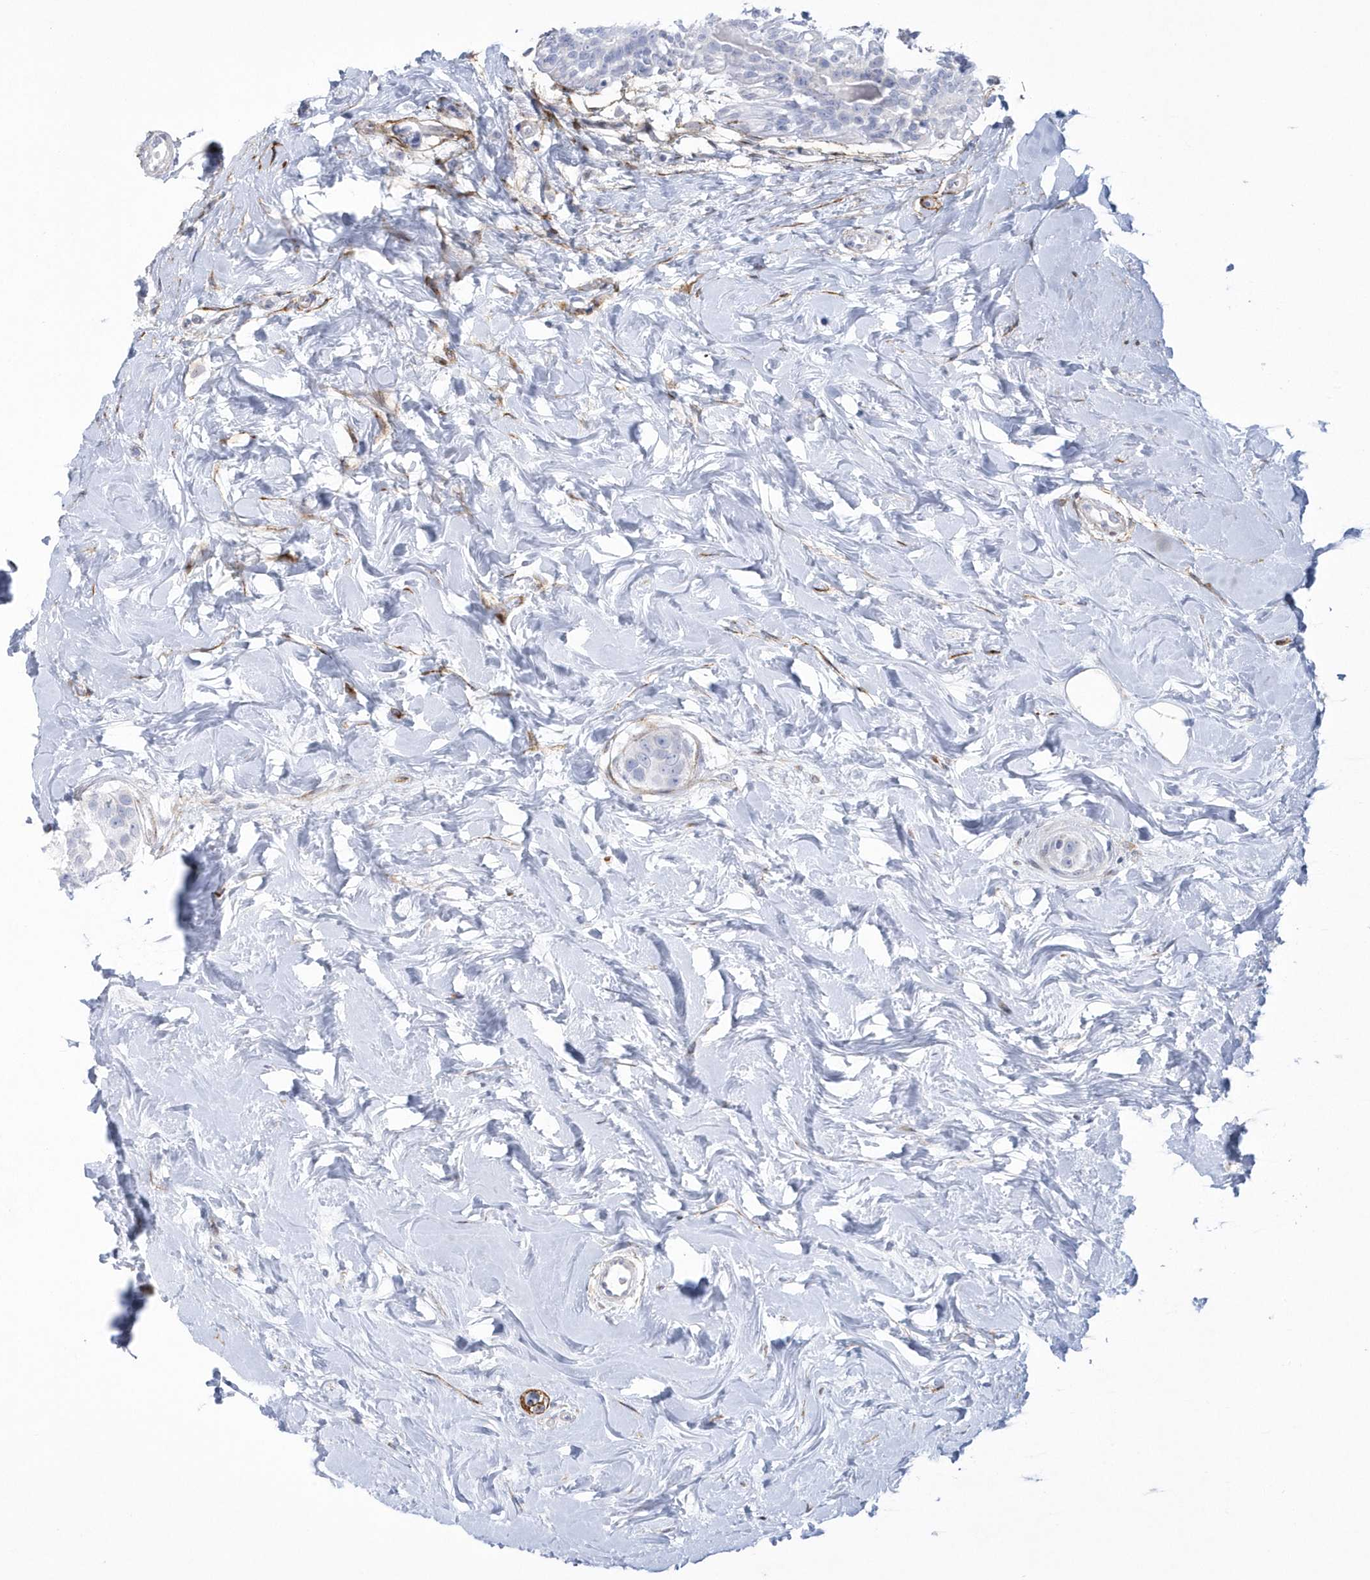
{"staining": {"intensity": "negative", "quantity": "none", "location": "none"}, "tissue": "breast cancer", "cell_type": "Tumor cells", "image_type": "cancer", "snomed": [{"axis": "morphology", "description": "Normal tissue, NOS"}, {"axis": "morphology", "description": "Duct carcinoma"}, {"axis": "topography", "description": "Breast"}], "caption": "Tumor cells show no significant protein staining in breast cancer.", "gene": "WDR27", "patient": {"sex": "female", "age": 39}}